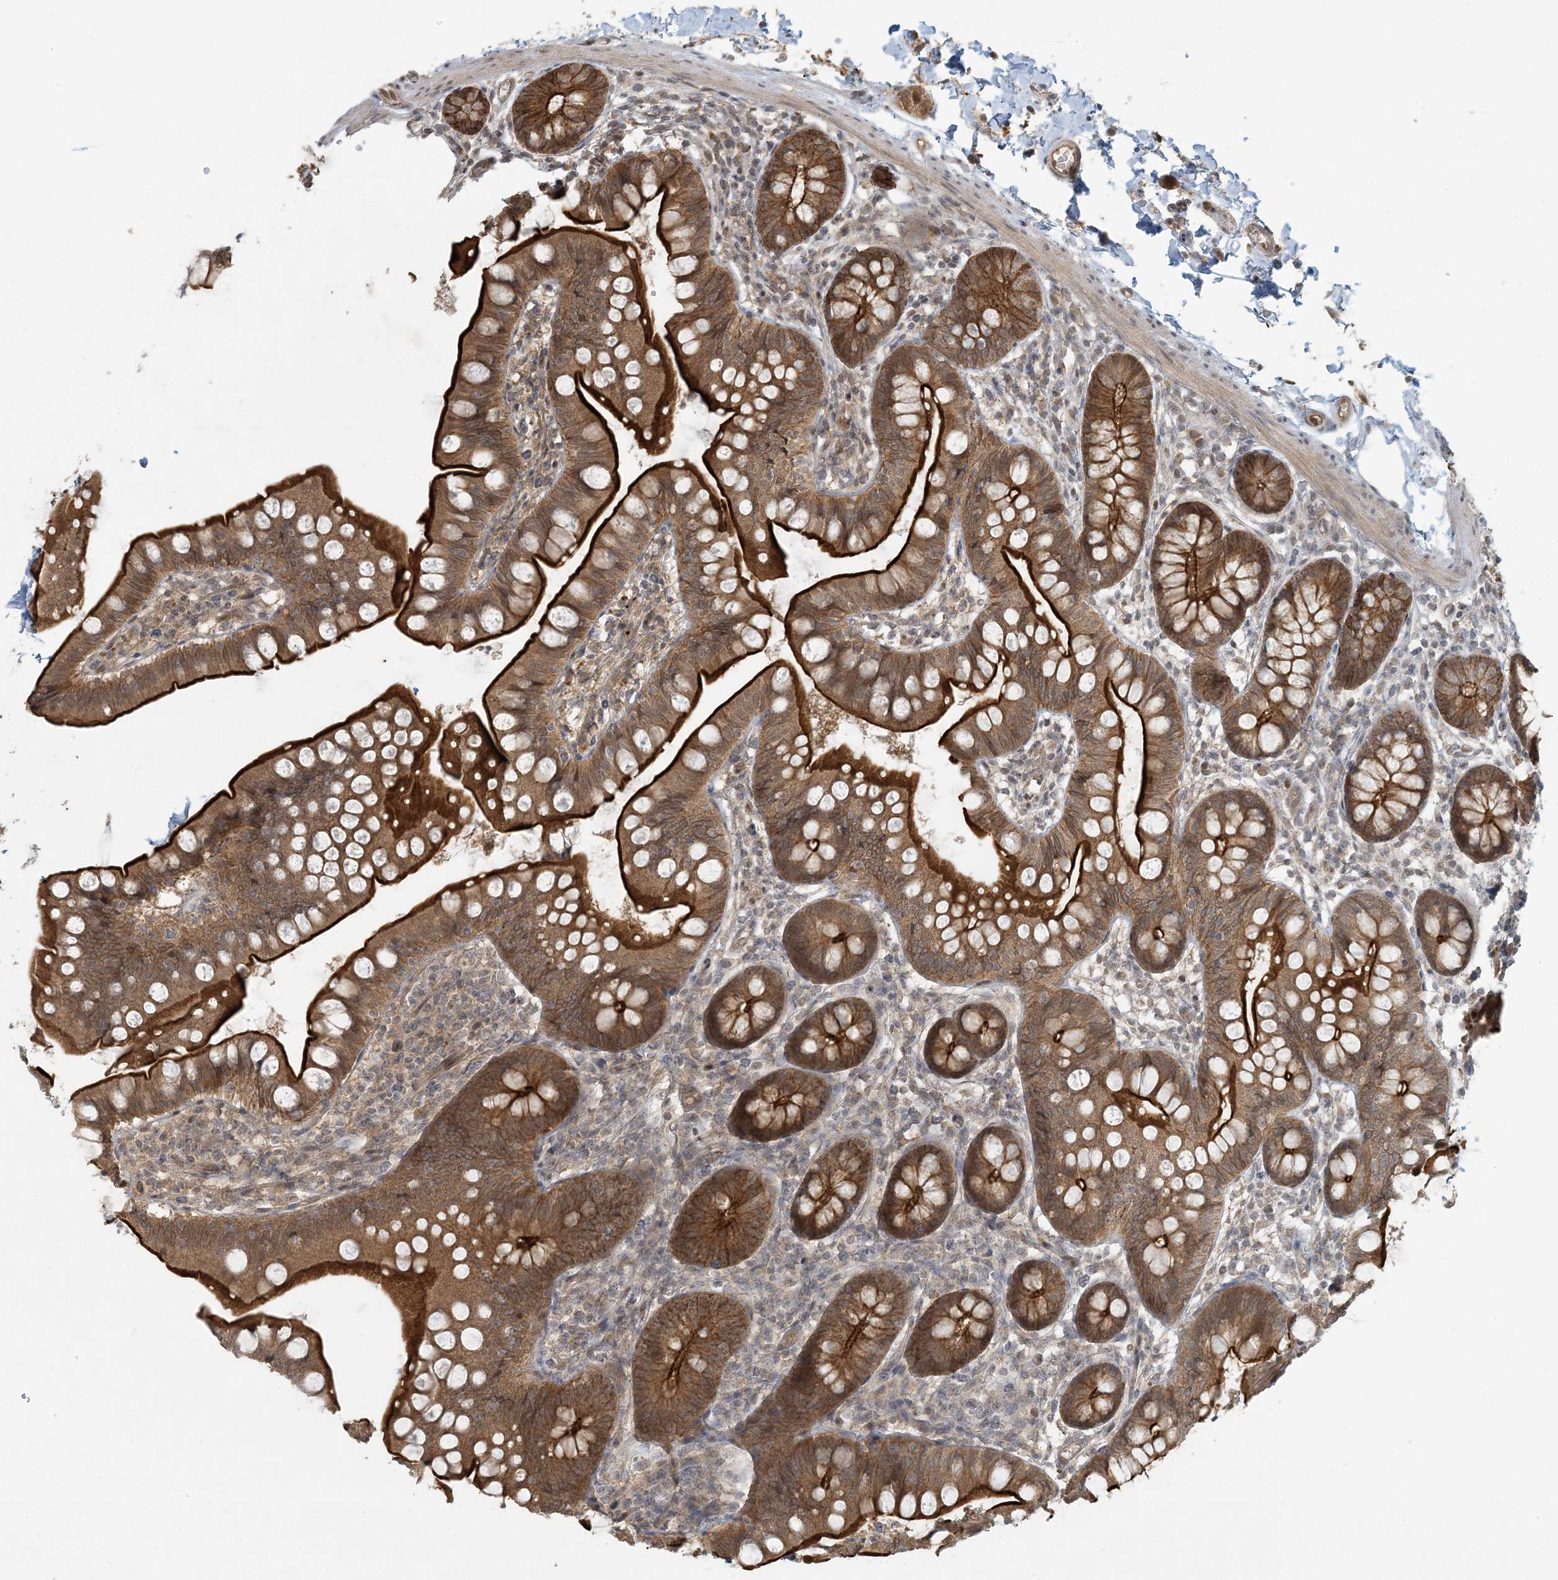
{"staining": {"intensity": "strong", "quantity": ">75%", "location": "cytoplasmic/membranous"}, "tissue": "small intestine", "cell_type": "Glandular cells", "image_type": "normal", "snomed": [{"axis": "morphology", "description": "Normal tissue, NOS"}, {"axis": "topography", "description": "Small intestine"}], "caption": "Small intestine stained for a protein (brown) demonstrates strong cytoplasmic/membranous positive expression in about >75% of glandular cells.", "gene": "BCORL1", "patient": {"sex": "male", "age": 7}}